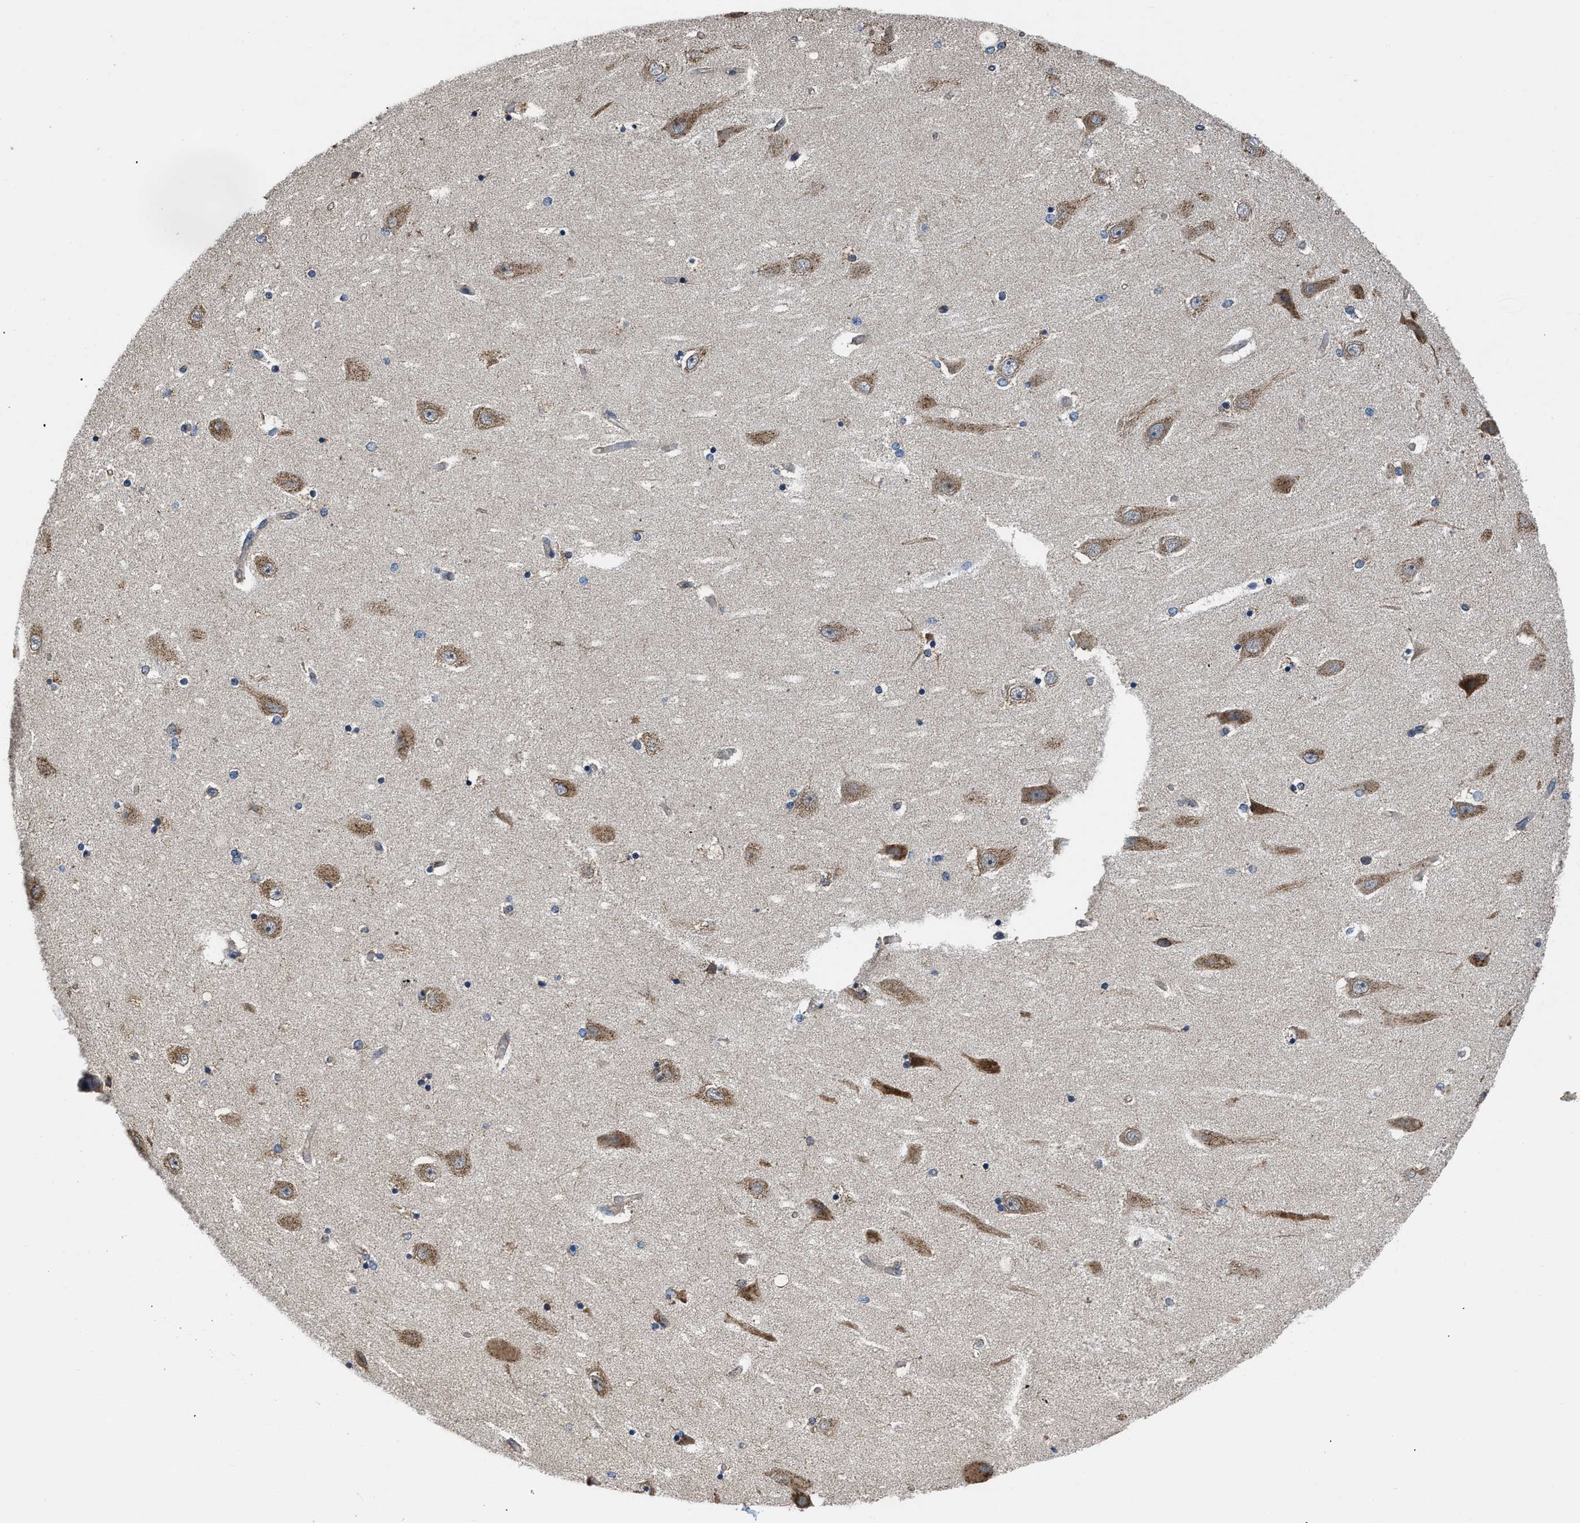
{"staining": {"intensity": "negative", "quantity": "none", "location": "none"}, "tissue": "hippocampus", "cell_type": "Glial cells", "image_type": "normal", "snomed": [{"axis": "morphology", "description": "Normal tissue, NOS"}, {"axis": "topography", "description": "Hippocampus"}], "caption": "The photomicrograph exhibits no significant positivity in glial cells of hippocampus. (DAB IHC with hematoxylin counter stain).", "gene": "CEP128", "patient": {"sex": "female", "age": 54}}